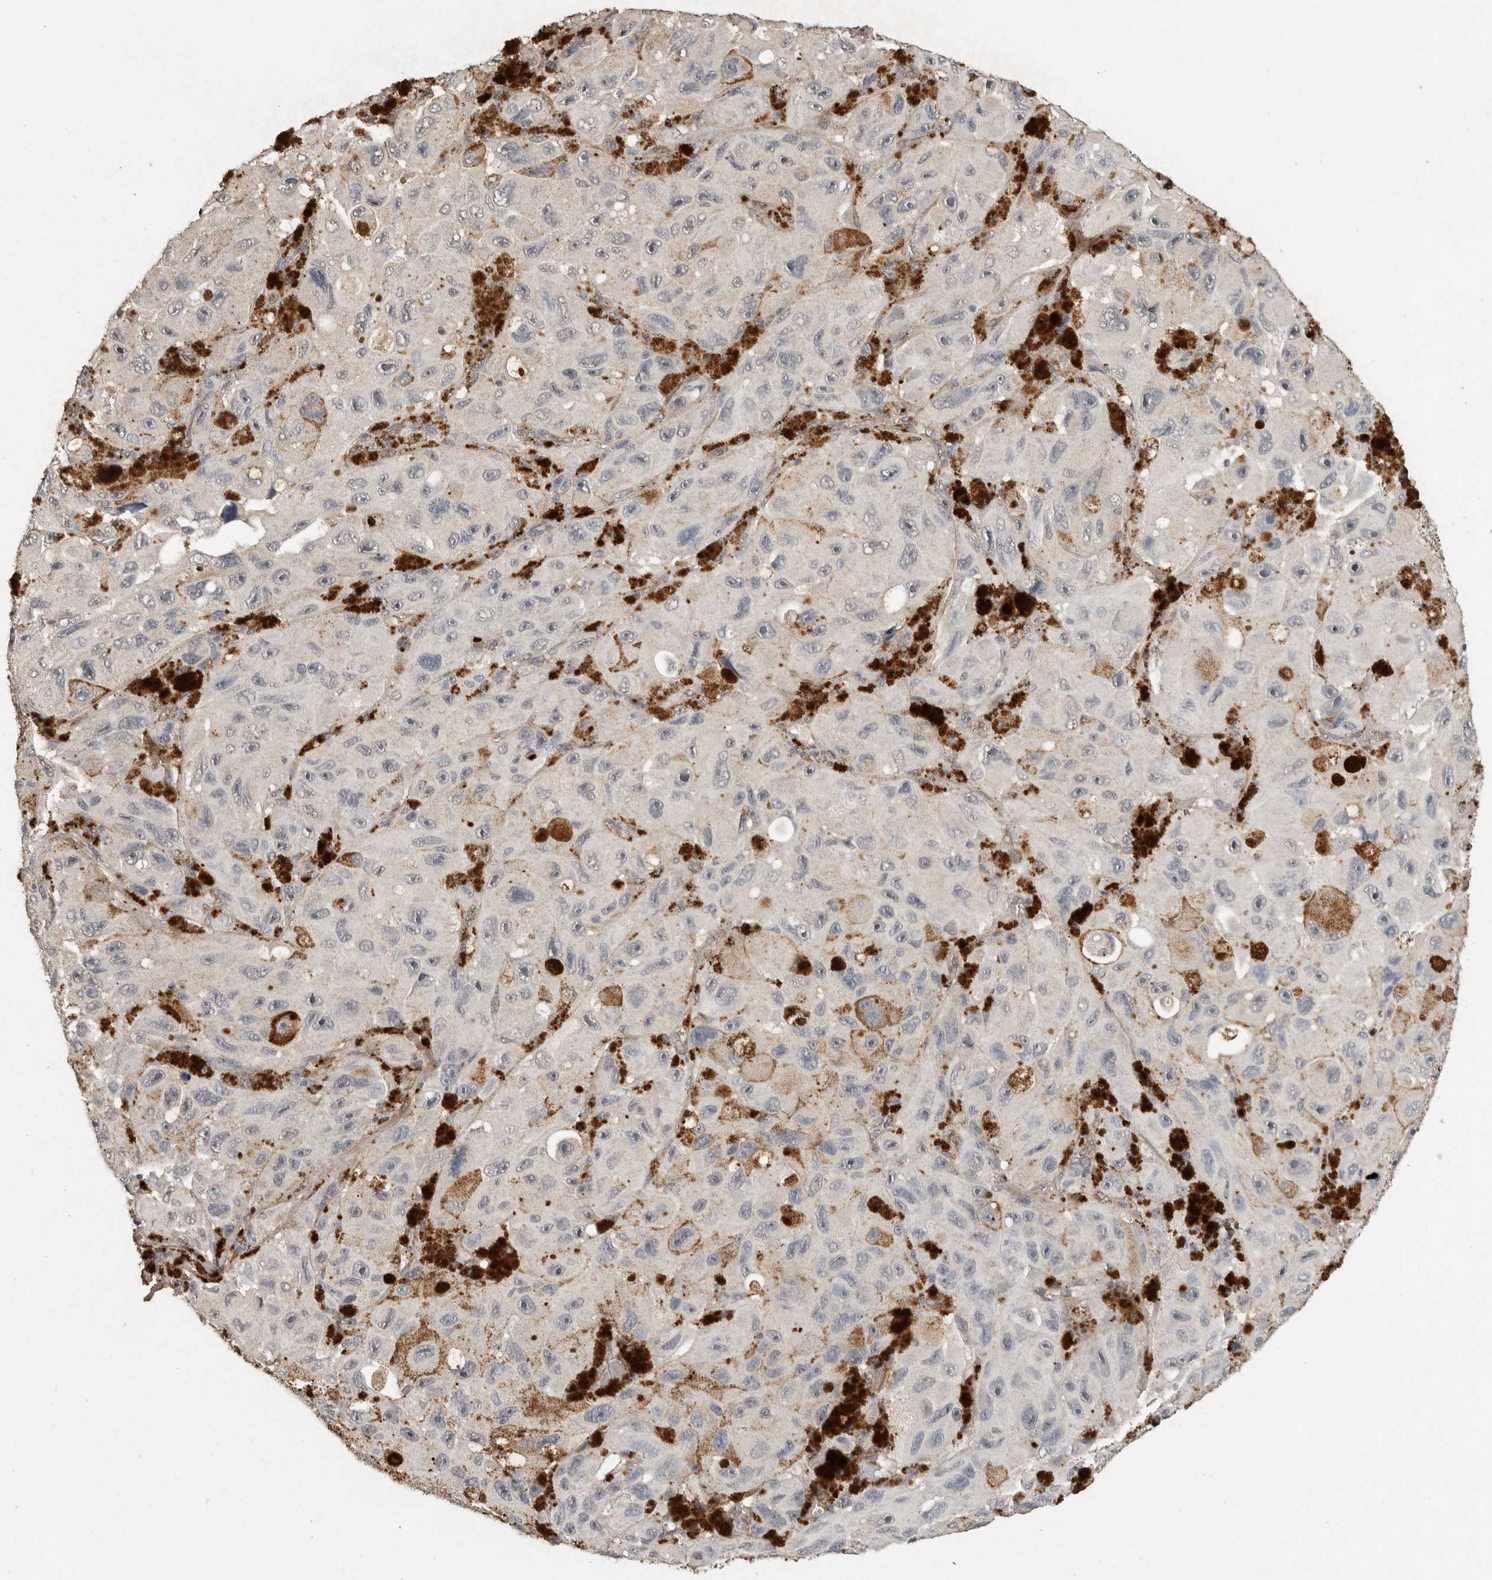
{"staining": {"intensity": "moderate", "quantity": "<25%", "location": "cytoplasmic/membranous"}, "tissue": "melanoma", "cell_type": "Tumor cells", "image_type": "cancer", "snomed": [{"axis": "morphology", "description": "Malignant melanoma, NOS"}, {"axis": "topography", "description": "Skin"}], "caption": "Immunohistochemical staining of human malignant melanoma demonstrates low levels of moderate cytoplasmic/membranous protein staining in approximately <25% of tumor cells.", "gene": "C1QTNF5", "patient": {"sex": "female", "age": 73}}